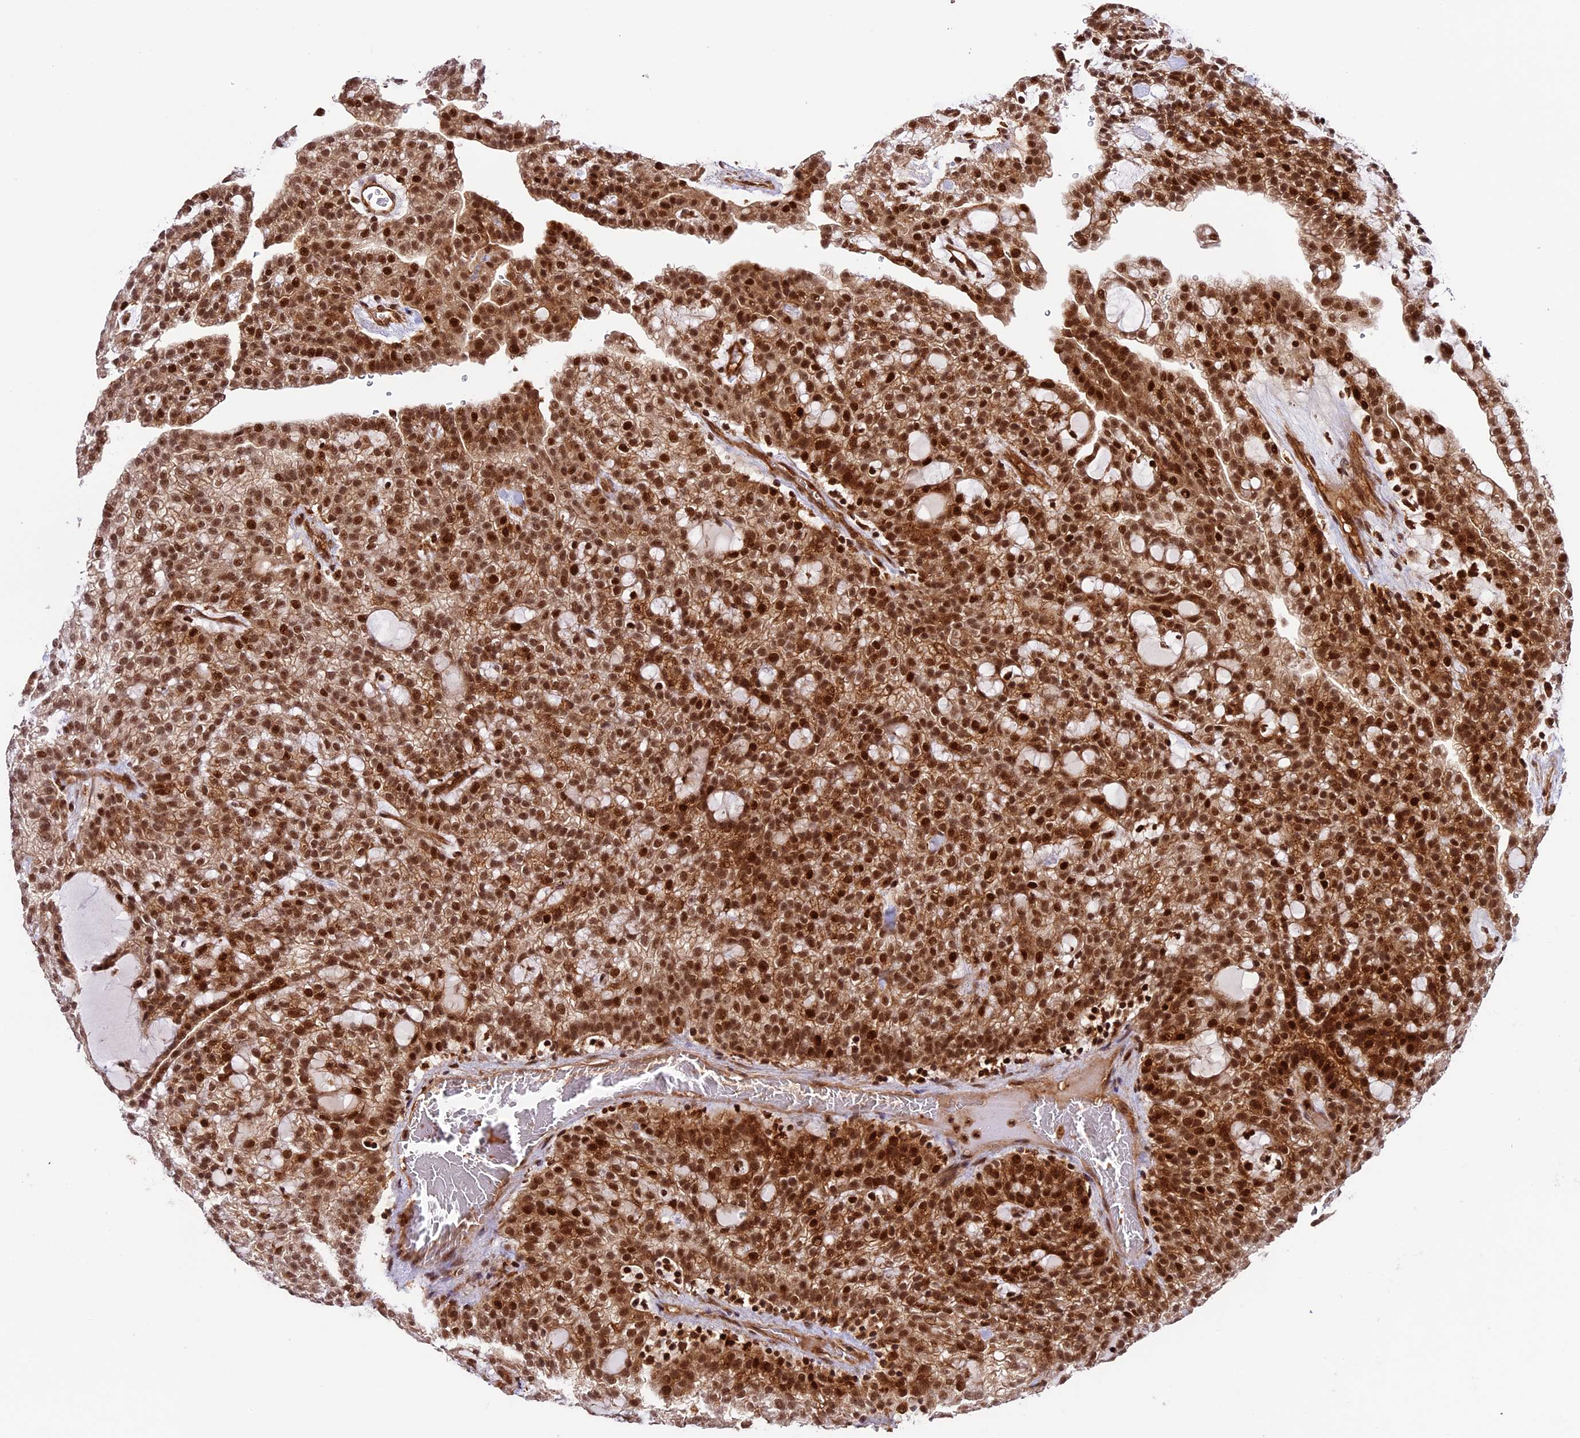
{"staining": {"intensity": "strong", "quantity": ">75%", "location": "cytoplasmic/membranous,nuclear"}, "tissue": "renal cancer", "cell_type": "Tumor cells", "image_type": "cancer", "snomed": [{"axis": "morphology", "description": "Adenocarcinoma, NOS"}, {"axis": "topography", "description": "Kidney"}], "caption": "Approximately >75% of tumor cells in renal cancer display strong cytoplasmic/membranous and nuclear protein positivity as visualized by brown immunohistochemical staining.", "gene": "DHX38", "patient": {"sex": "male", "age": 63}}